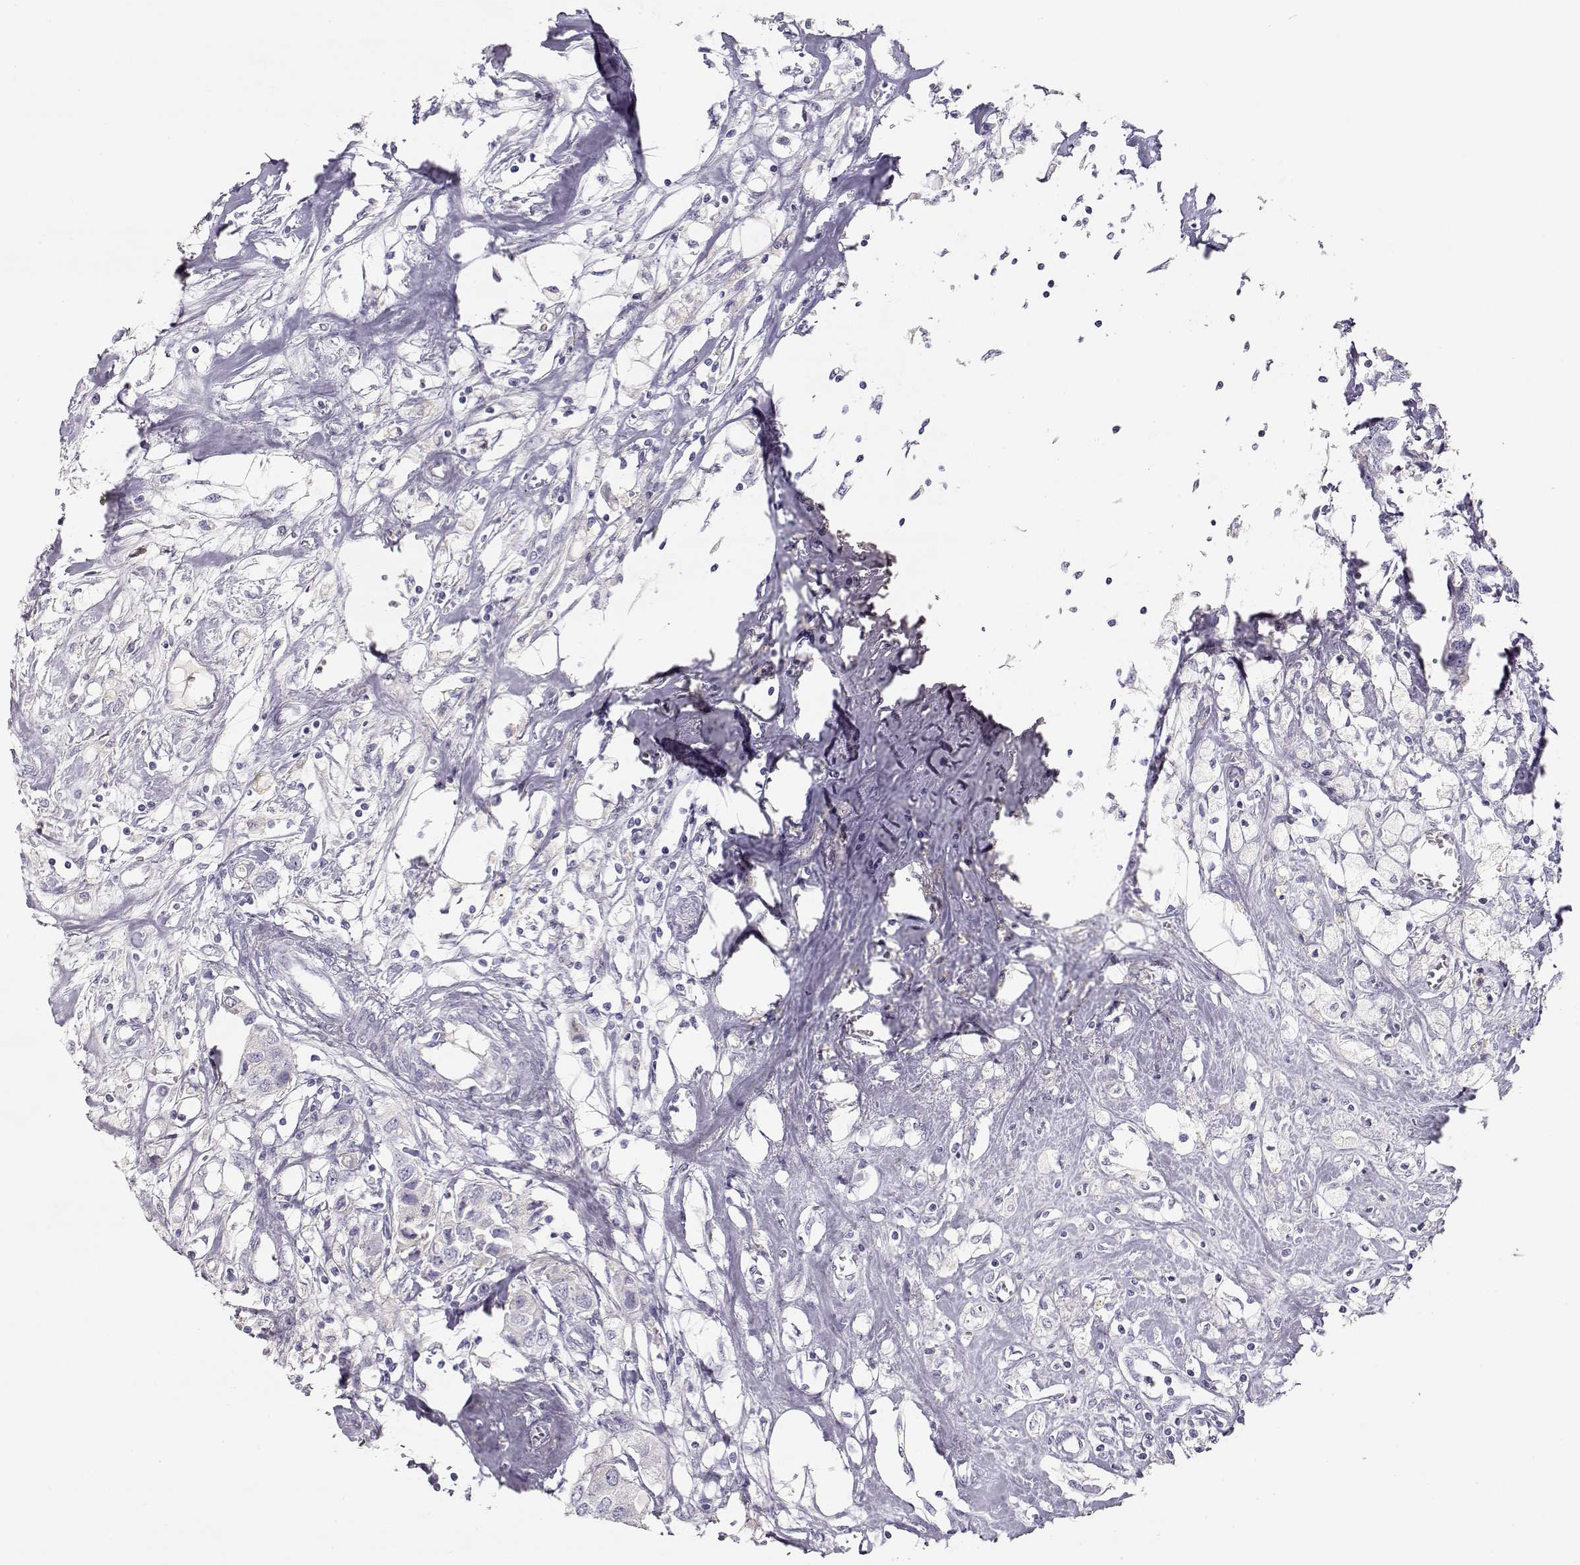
{"staining": {"intensity": "negative", "quantity": "none", "location": "none"}, "tissue": "breast cancer", "cell_type": "Tumor cells", "image_type": "cancer", "snomed": [{"axis": "morphology", "description": "Duct carcinoma"}, {"axis": "topography", "description": "Breast"}], "caption": "Micrograph shows no protein positivity in tumor cells of intraductal carcinoma (breast) tissue.", "gene": "SLCO6A1", "patient": {"sex": "female", "age": 80}}